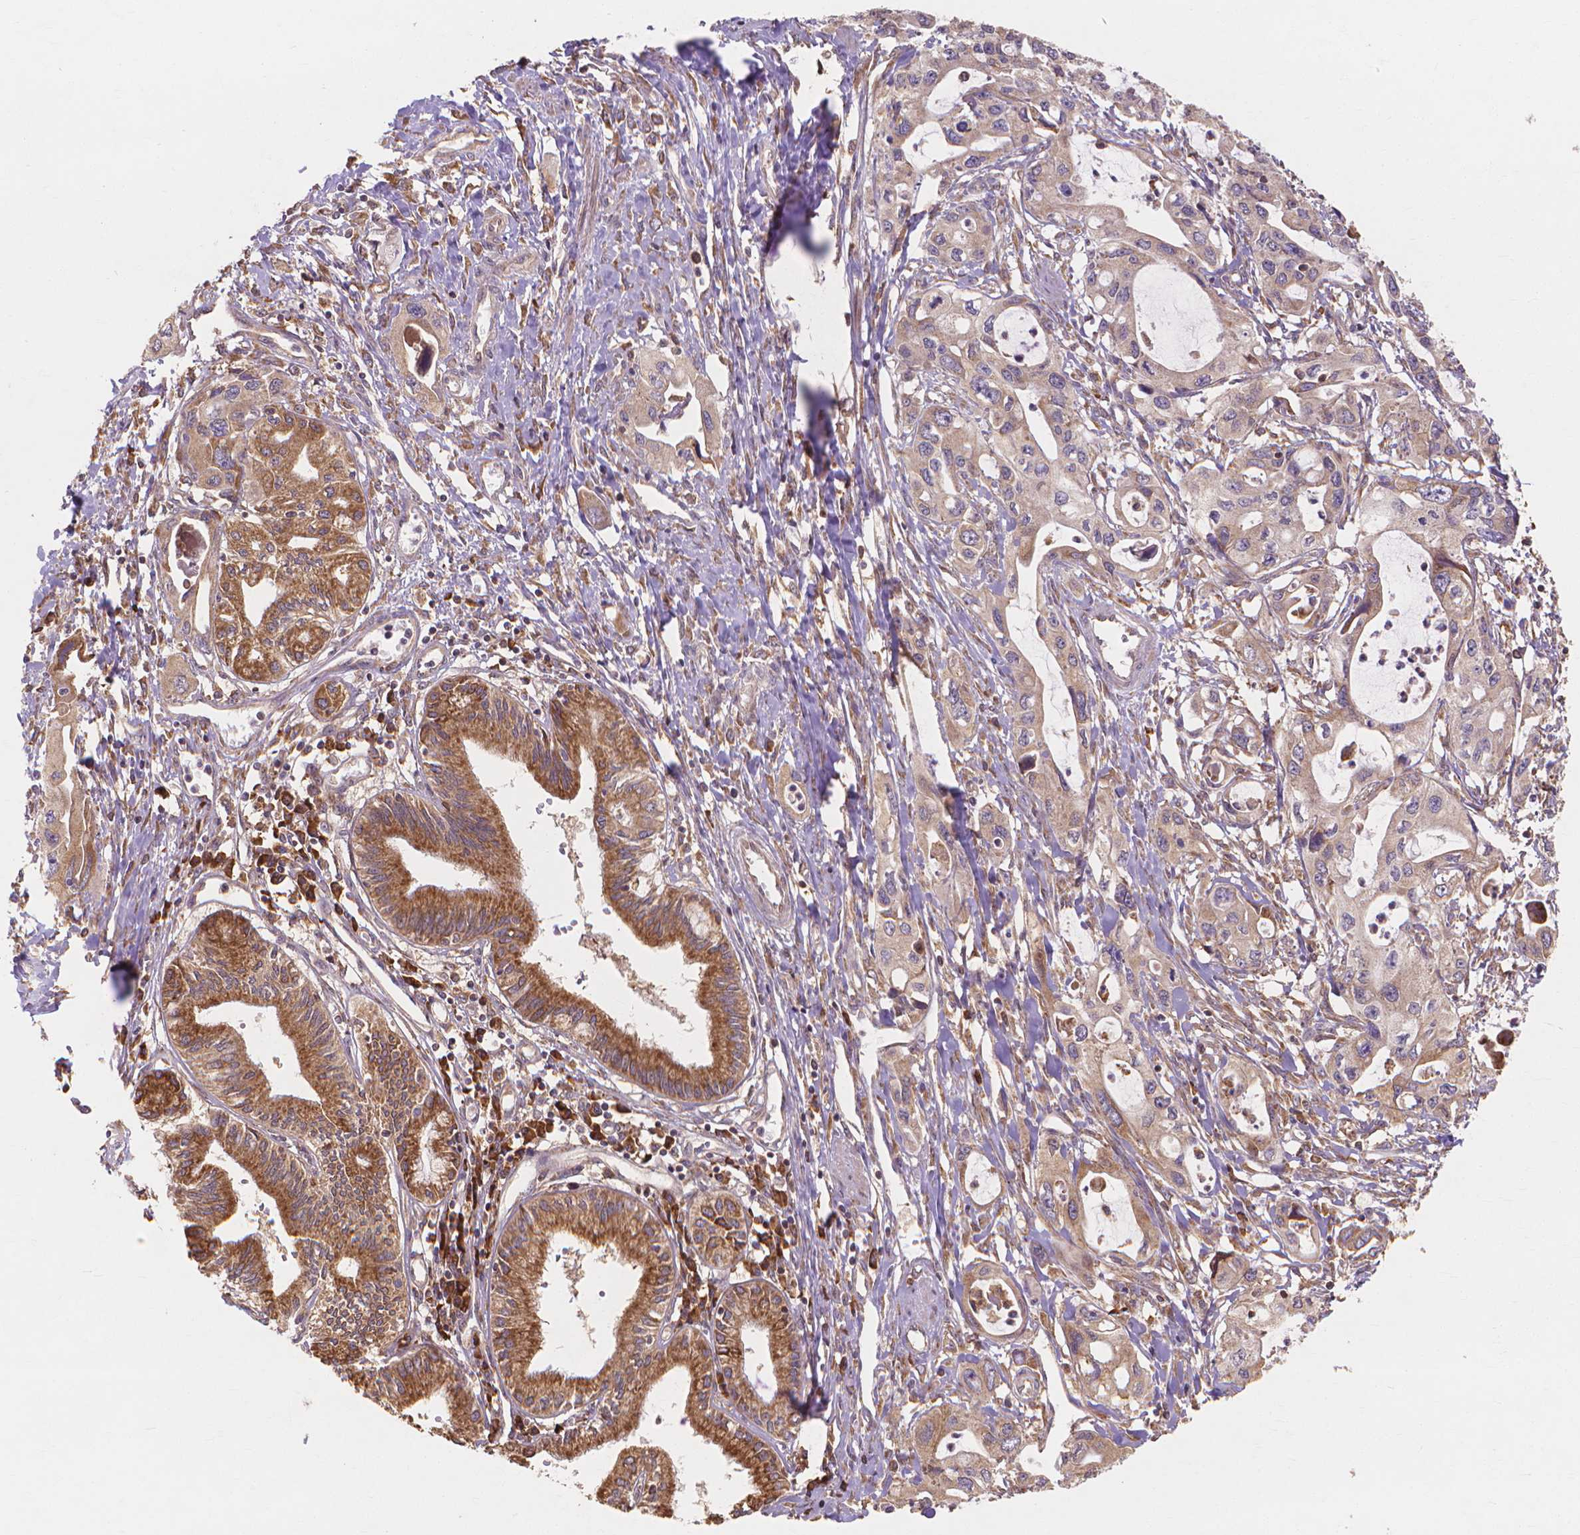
{"staining": {"intensity": "moderate", "quantity": ">75%", "location": "cytoplasmic/membranous"}, "tissue": "pancreatic cancer", "cell_type": "Tumor cells", "image_type": "cancer", "snomed": [{"axis": "morphology", "description": "Adenocarcinoma, NOS"}, {"axis": "topography", "description": "Pancreas"}], "caption": "Immunohistochemistry image of neoplastic tissue: human pancreatic cancer stained using IHC reveals medium levels of moderate protein expression localized specifically in the cytoplasmic/membranous of tumor cells, appearing as a cytoplasmic/membranous brown color.", "gene": "TAB2", "patient": {"sex": "male", "age": 60}}